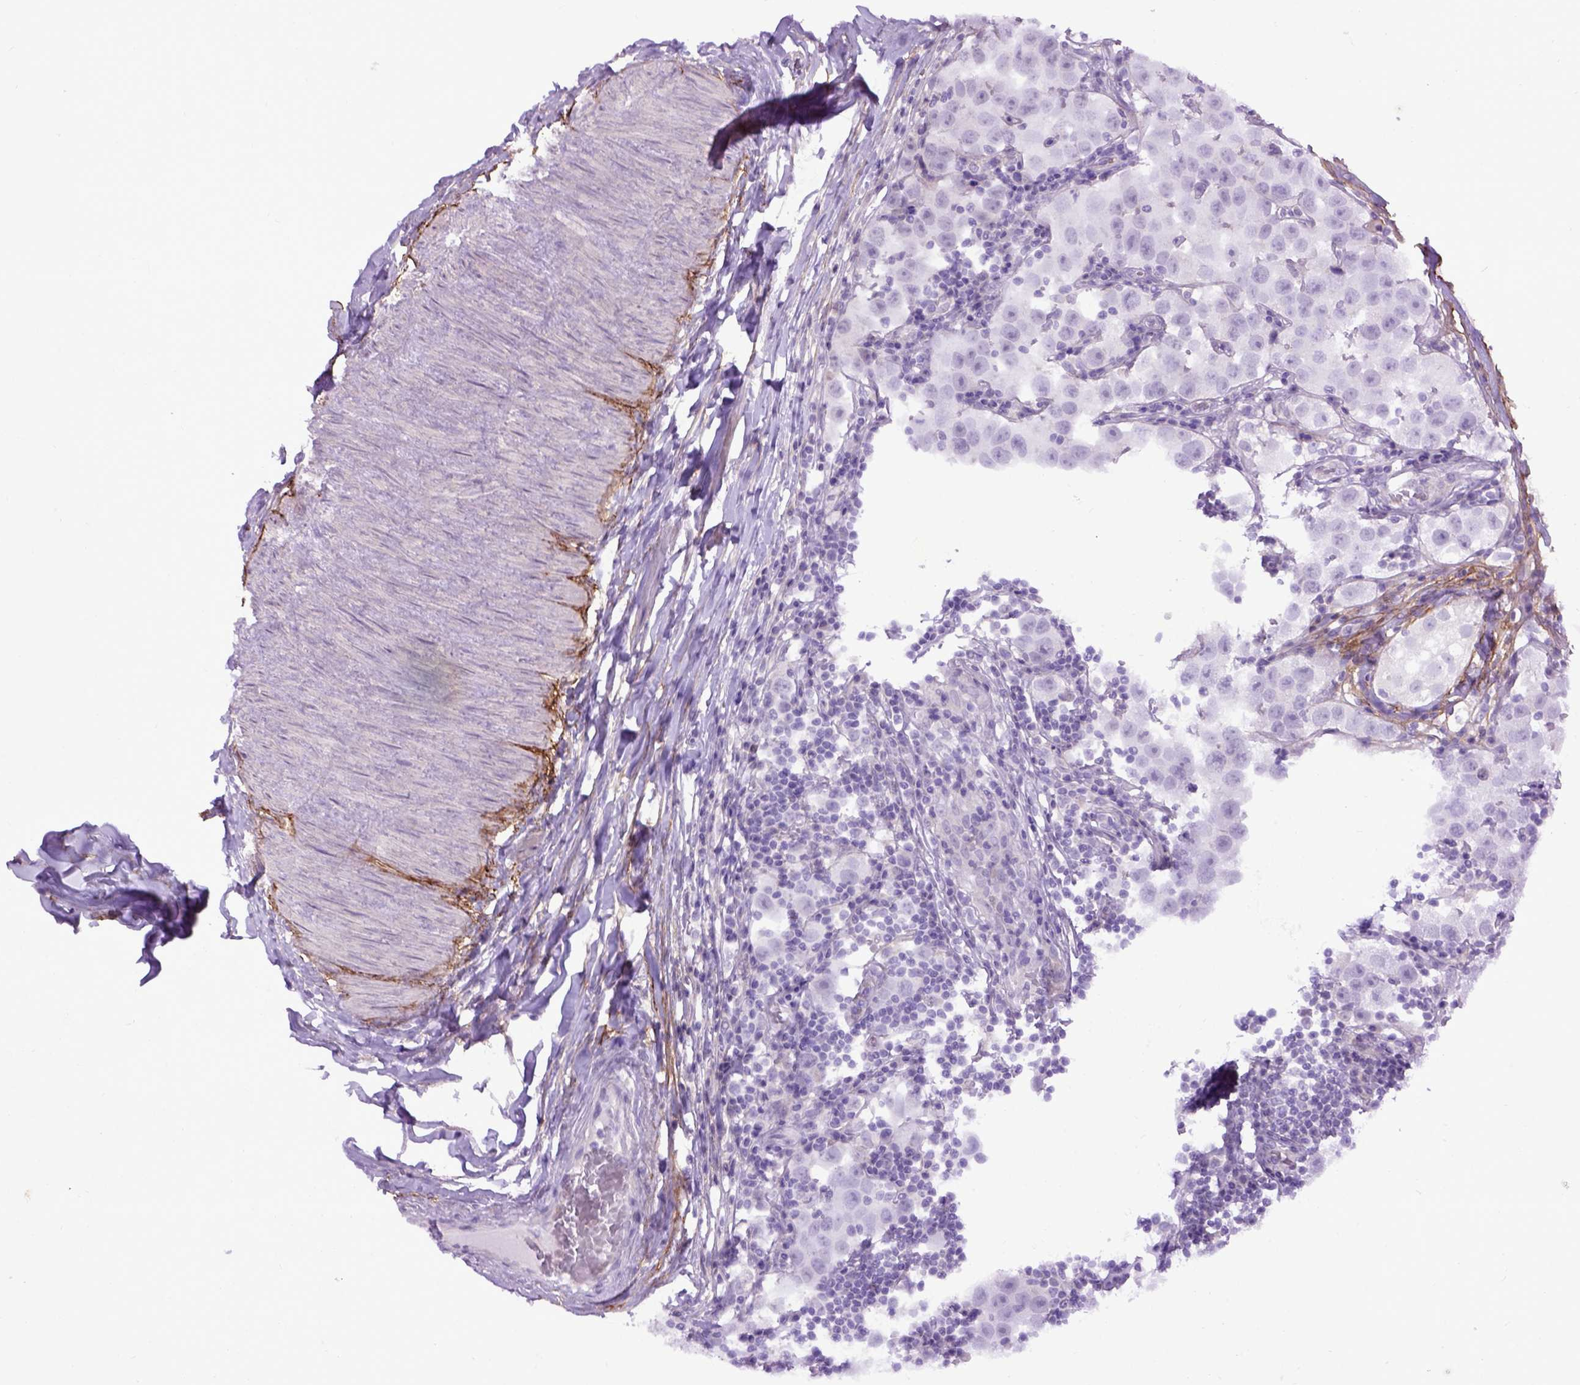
{"staining": {"intensity": "negative", "quantity": "none", "location": "none"}, "tissue": "testis cancer", "cell_type": "Tumor cells", "image_type": "cancer", "snomed": [{"axis": "morphology", "description": "Seminoma, NOS"}, {"axis": "topography", "description": "Testis"}], "caption": "IHC photomicrograph of neoplastic tissue: seminoma (testis) stained with DAB displays no significant protein expression in tumor cells.", "gene": "EMILIN3", "patient": {"sex": "male", "age": 34}}